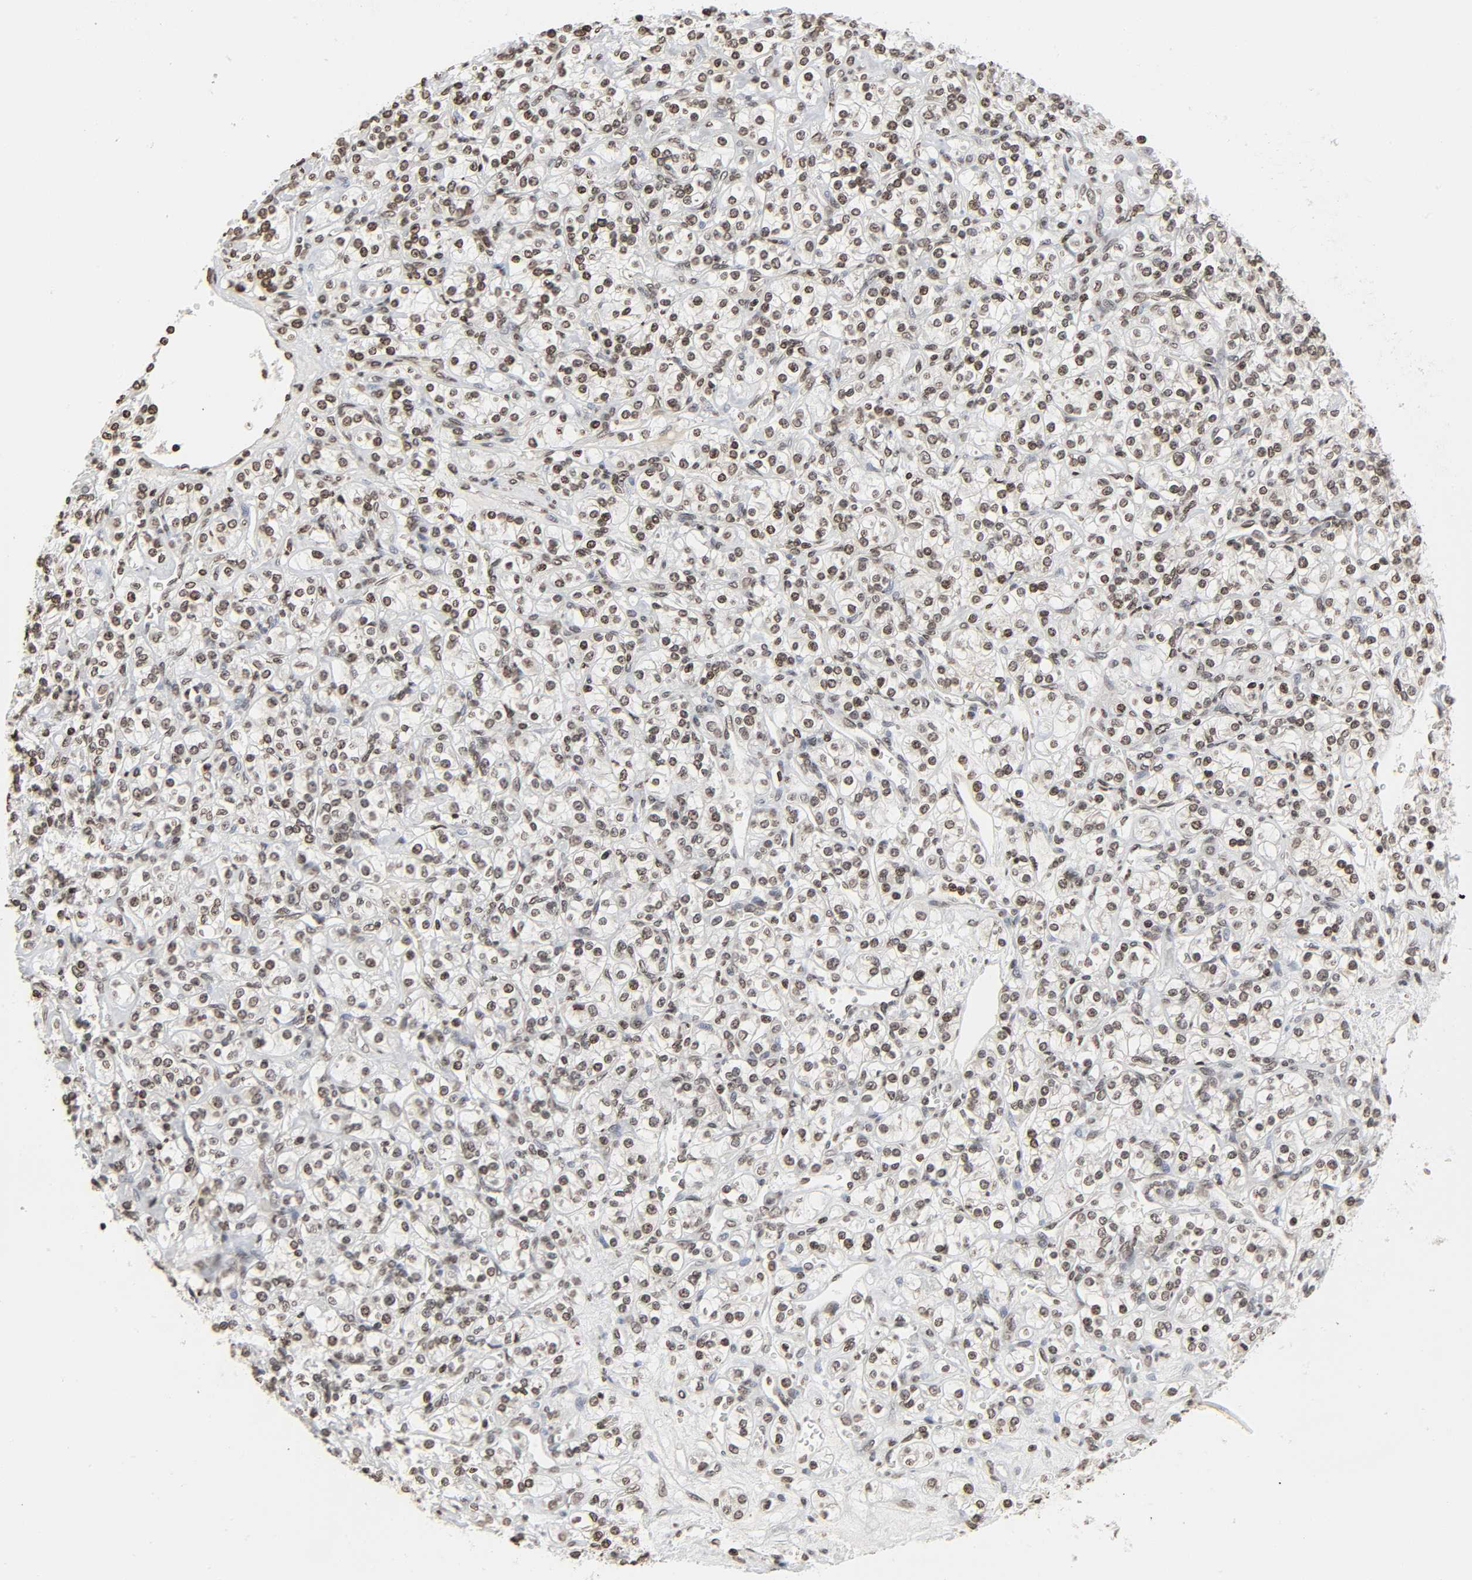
{"staining": {"intensity": "moderate", "quantity": ">75%", "location": "nuclear"}, "tissue": "renal cancer", "cell_type": "Tumor cells", "image_type": "cancer", "snomed": [{"axis": "morphology", "description": "Adenocarcinoma, NOS"}, {"axis": "topography", "description": "Kidney"}], "caption": "Renal cancer stained with a brown dye exhibits moderate nuclear positive expression in approximately >75% of tumor cells.", "gene": "ELAVL1", "patient": {"sex": "male", "age": 77}}